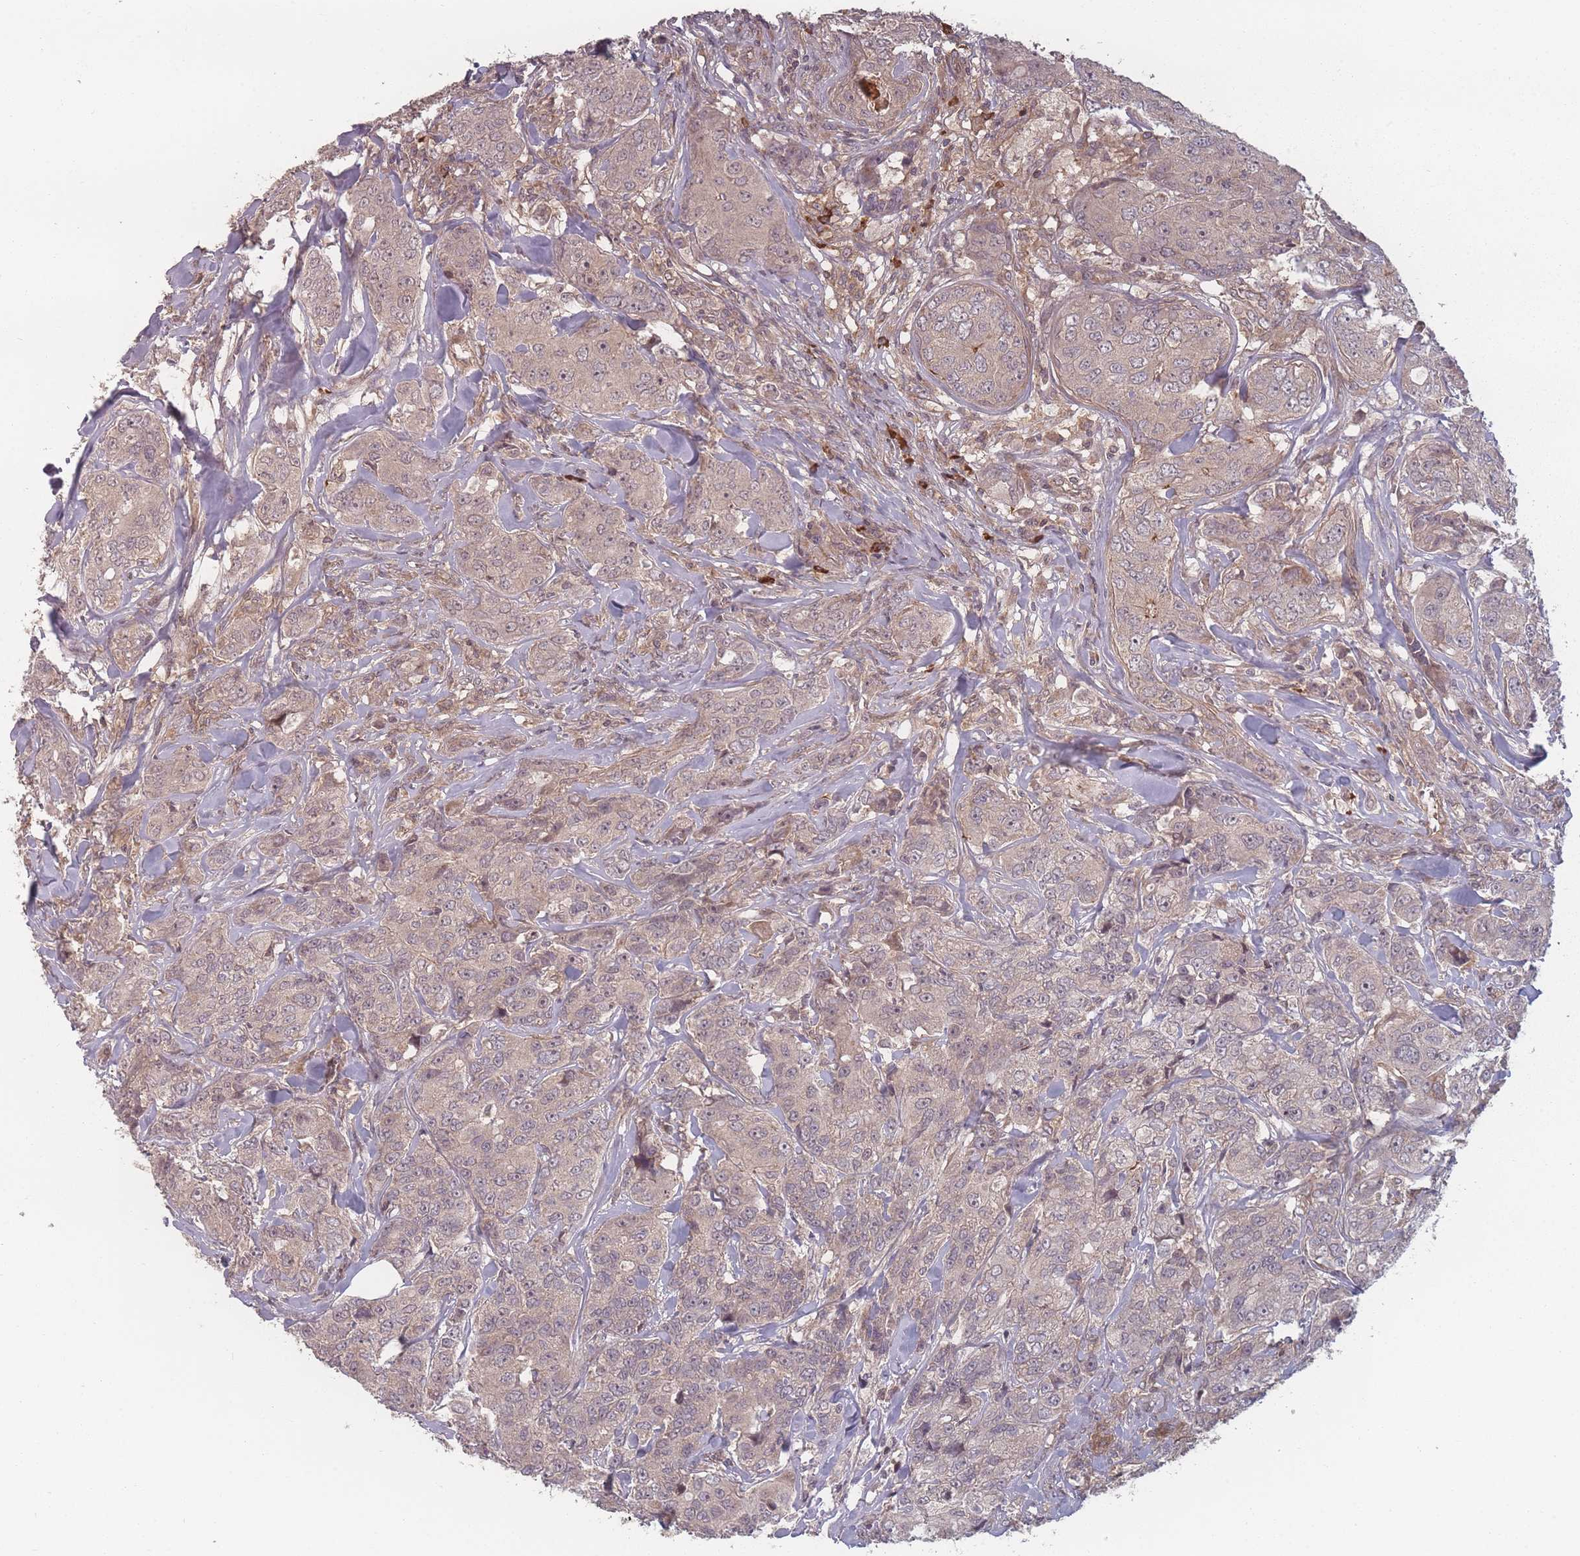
{"staining": {"intensity": "negative", "quantity": "none", "location": "none"}, "tissue": "breast cancer", "cell_type": "Tumor cells", "image_type": "cancer", "snomed": [{"axis": "morphology", "description": "Duct carcinoma"}, {"axis": "topography", "description": "Breast"}], "caption": "Tumor cells are negative for brown protein staining in intraductal carcinoma (breast). Brightfield microscopy of immunohistochemistry stained with DAB (brown) and hematoxylin (blue), captured at high magnification.", "gene": "HAGH", "patient": {"sex": "female", "age": 43}}